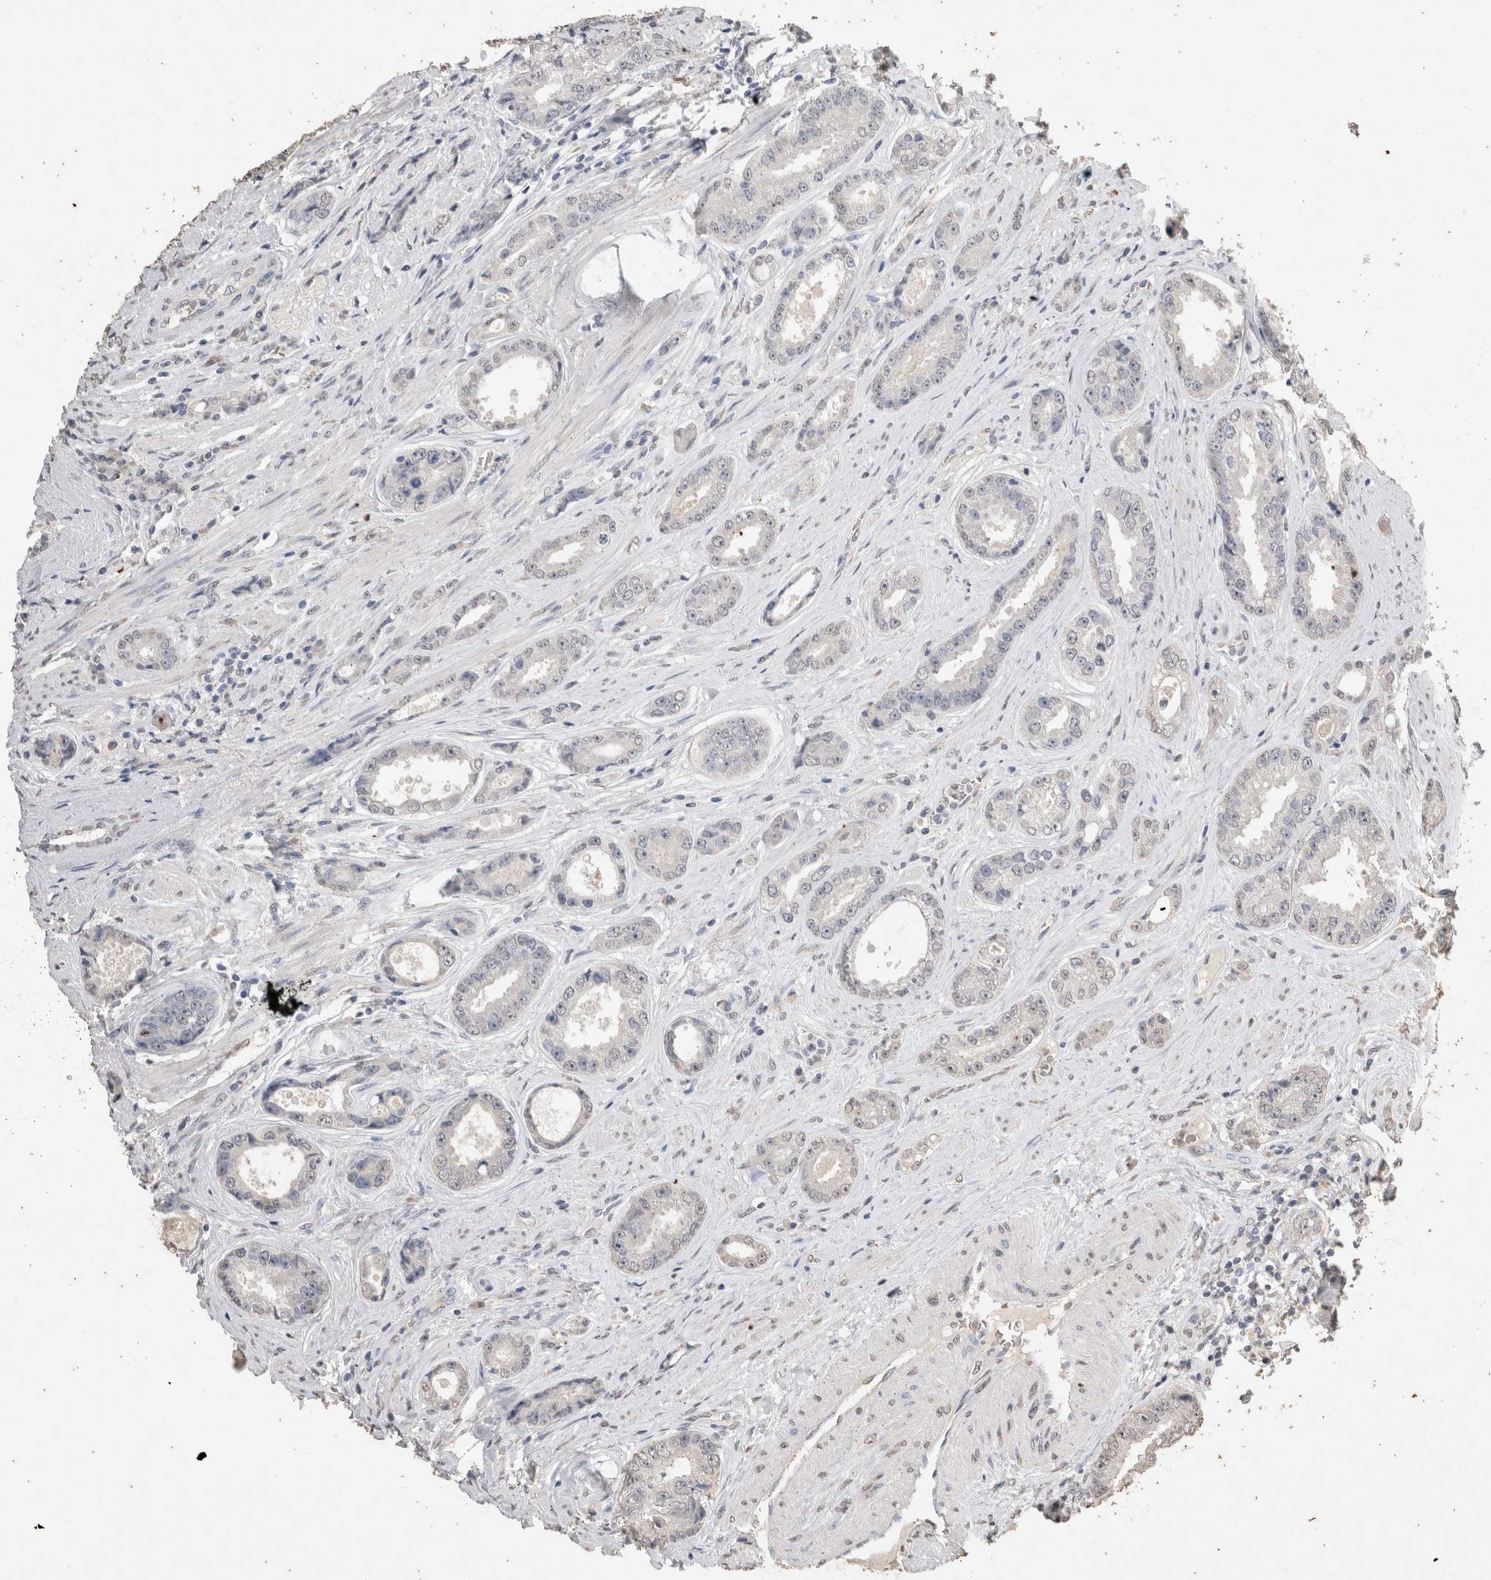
{"staining": {"intensity": "negative", "quantity": "none", "location": "none"}, "tissue": "prostate cancer", "cell_type": "Tumor cells", "image_type": "cancer", "snomed": [{"axis": "morphology", "description": "Adenocarcinoma, High grade"}, {"axis": "topography", "description": "Prostate"}], "caption": "Micrograph shows no significant protein positivity in tumor cells of prostate adenocarcinoma (high-grade).", "gene": "LGALS2", "patient": {"sex": "male", "age": 61}}